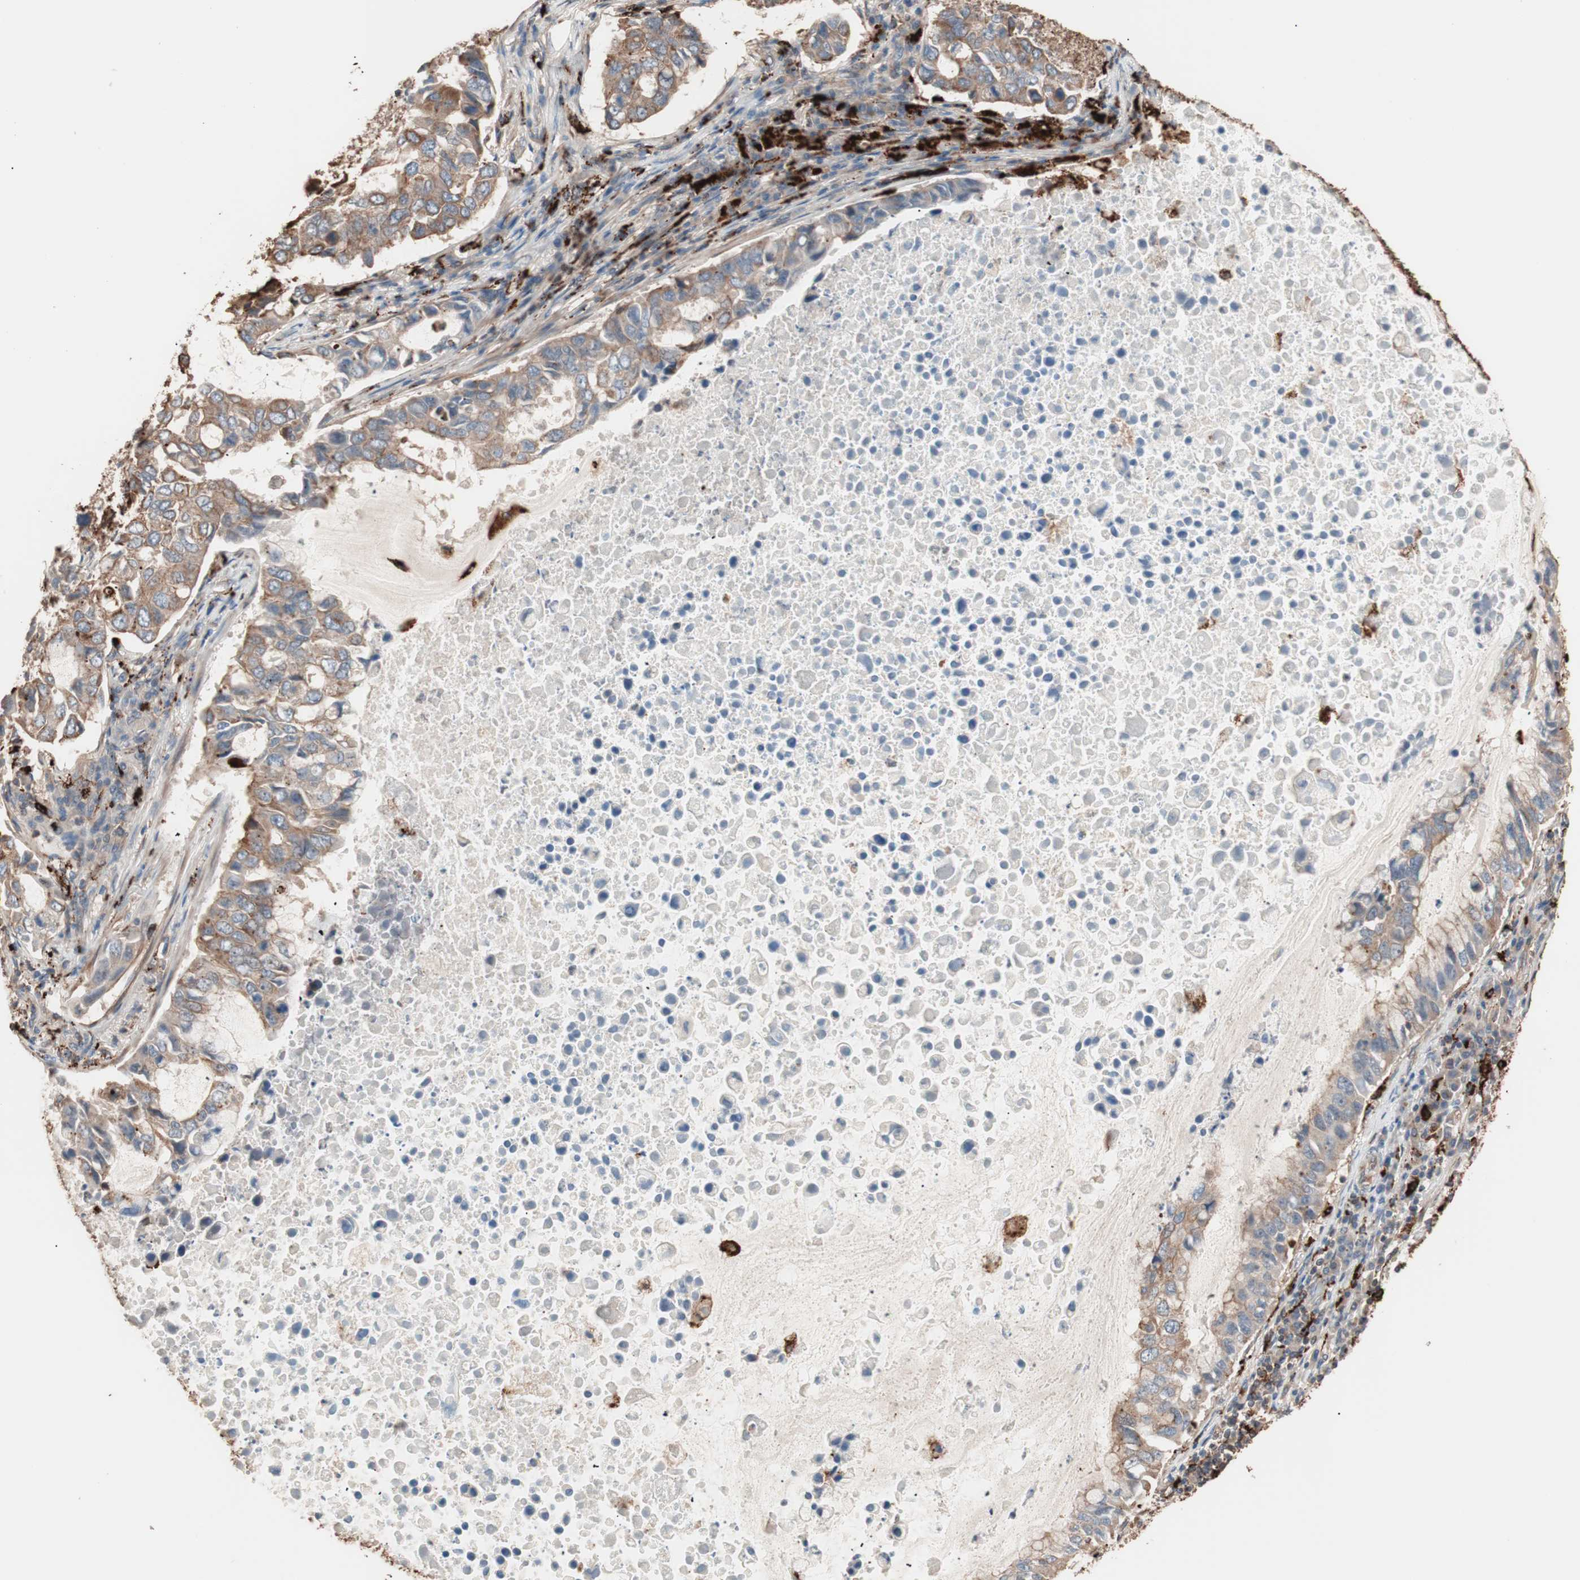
{"staining": {"intensity": "moderate", "quantity": ">75%", "location": "cytoplasmic/membranous"}, "tissue": "lung cancer", "cell_type": "Tumor cells", "image_type": "cancer", "snomed": [{"axis": "morphology", "description": "Adenocarcinoma, NOS"}, {"axis": "topography", "description": "Lung"}], "caption": "Moderate cytoplasmic/membranous positivity is present in about >75% of tumor cells in lung cancer (adenocarcinoma).", "gene": "CCT3", "patient": {"sex": "male", "age": 64}}